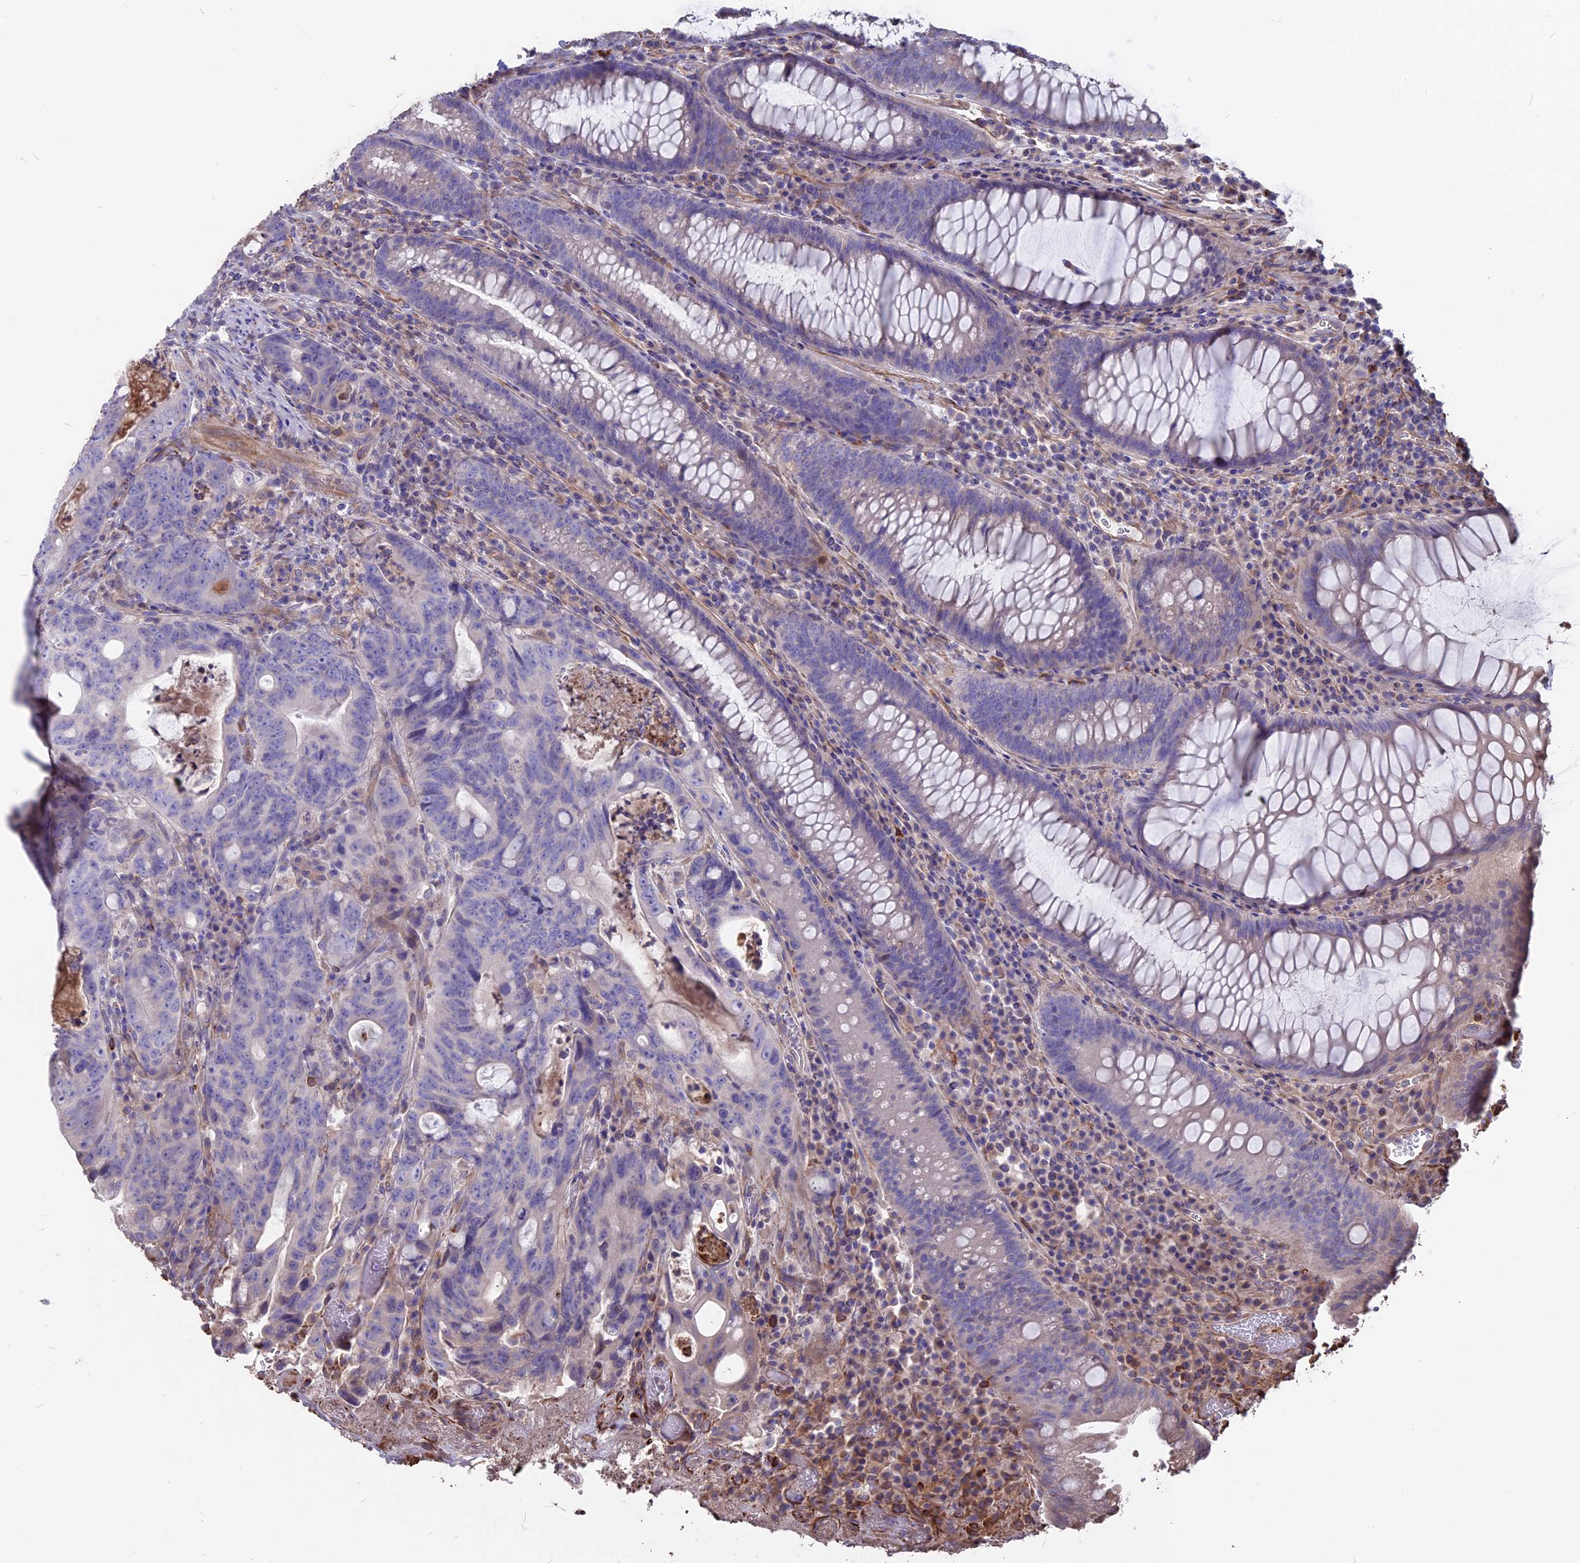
{"staining": {"intensity": "negative", "quantity": "none", "location": "none"}, "tissue": "colorectal cancer", "cell_type": "Tumor cells", "image_type": "cancer", "snomed": [{"axis": "morphology", "description": "Adenocarcinoma, NOS"}, {"axis": "topography", "description": "Colon"}], "caption": "Immunohistochemistry micrograph of colorectal adenocarcinoma stained for a protein (brown), which reveals no positivity in tumor cells.", "gene": "SEH1L", "patient": {"sex": "female", "age": 82}}